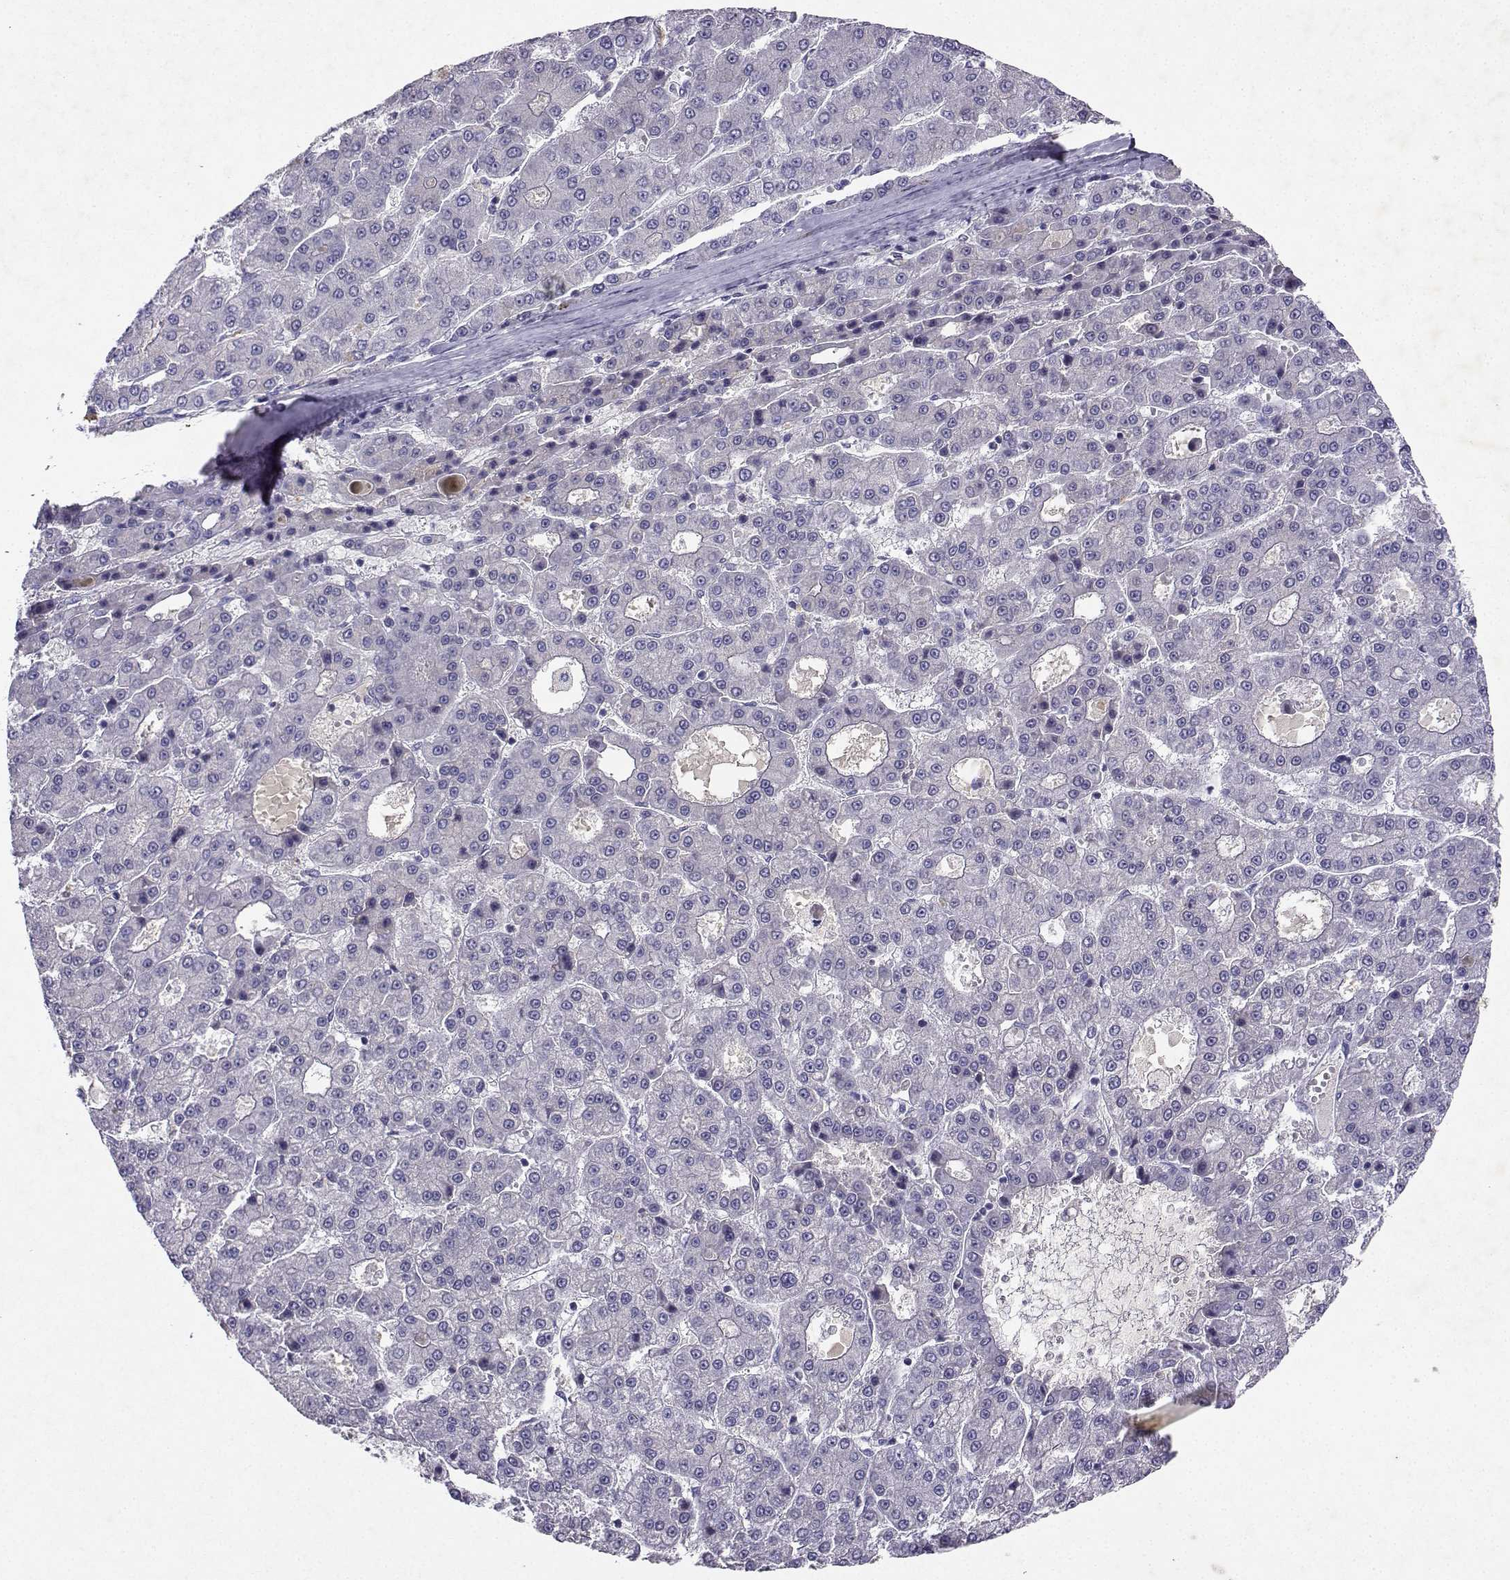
{"staining": {"intensity": "negative", "quantity": "none", "location": "none"}, "tissue": "liver cancer", "cell_type": "Tumor cells", "image_type": "cancer", "snomed": [{"axis": "morphology", "description": "Carcinoma, Hepatocellular, NOS"}, {"axis": "topography", "description": "Liver"}], "caption": "Photomicrograph shows no significant protein positivity in tumor cells of liver hepatocellular carcinoma. (Brightfield microscopy of DAB IHC at high magnification).", "gene": "GRIK4", "patient": {"sex": "male", "age": 70}}